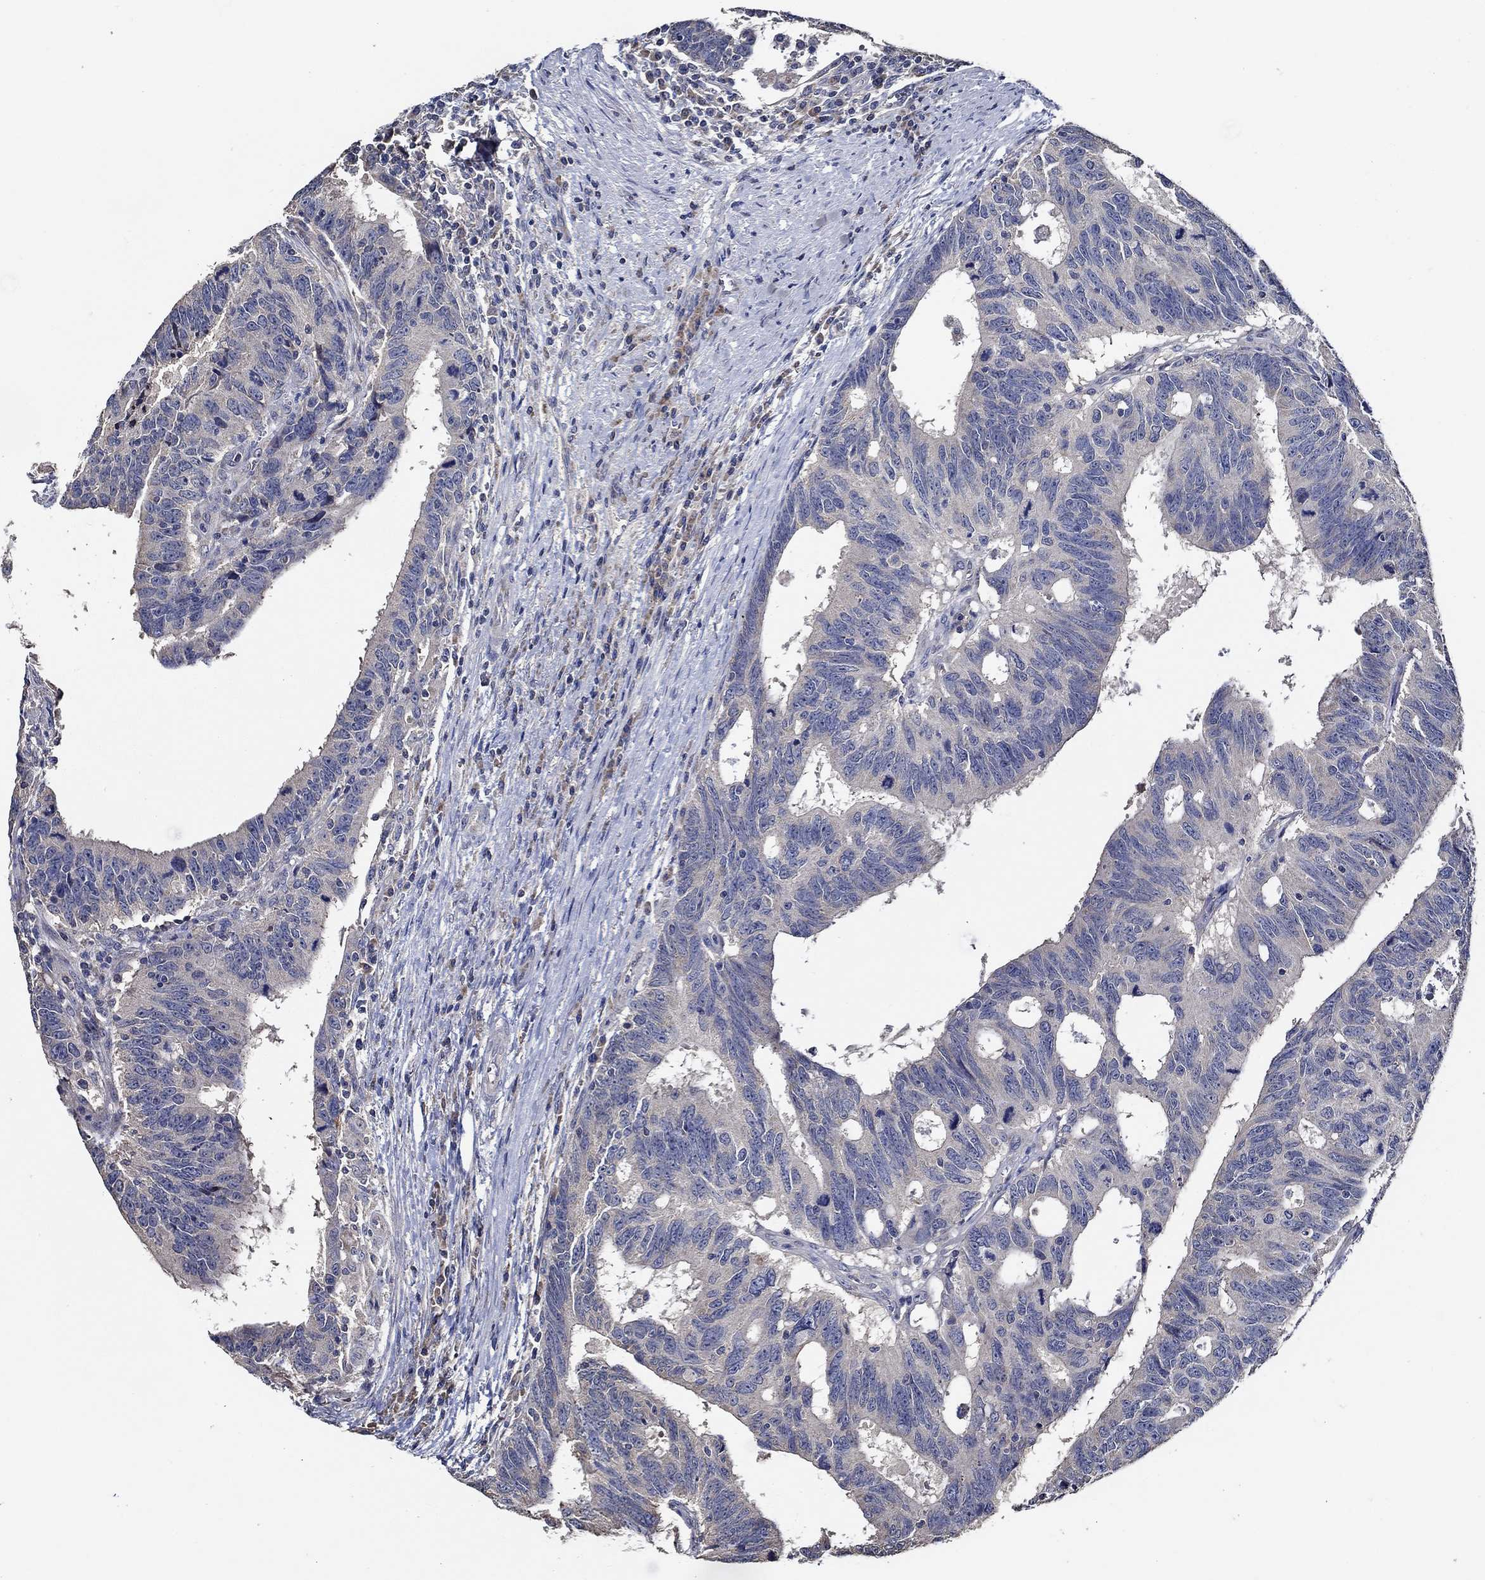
{"staining": {"intensity": "negative", "quantity": "none", "location": "none"}, "tissue": "colorectal cancer", "cell_type": "Tumor cells", "image_type": "cancer", "snomed": [{"axis": "morphology", "description": "Adenocarcinoma, NOS"}, {"axis": "topography", "description": "Colon"}], "caption": "A high-resolution photomicrograph shows immunohistochemistry (IHC) staining of colorectal cancer (adenocarcinoma), which exhibits no significant staining in tumor cells.", "gene": "WDR53", "patient": {"sex": "female", "age": 77}}